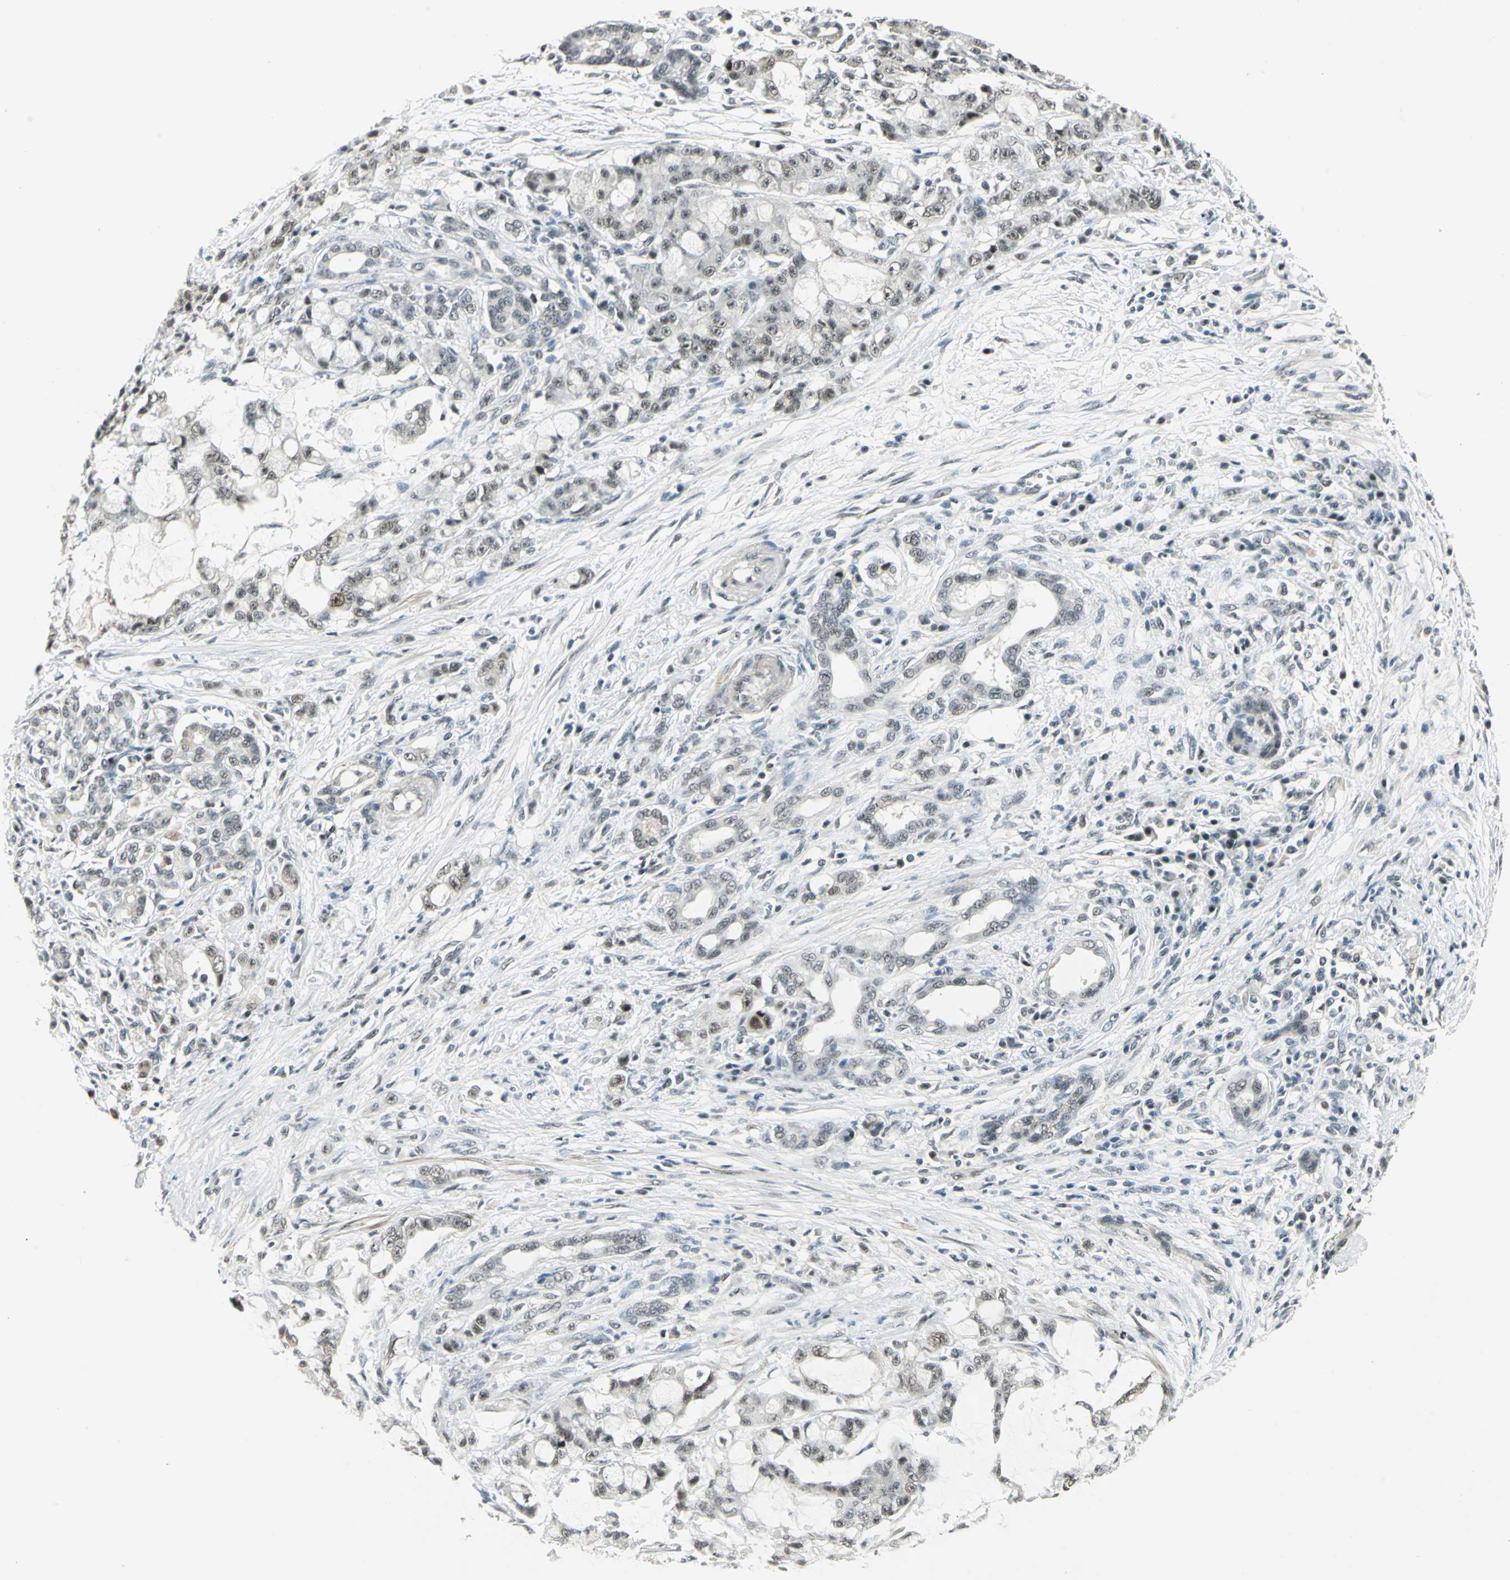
{"staining": {"intensity": "negative", "quantity": "none", "location": "none"}, "tissue": "pancreatic cancer", "cell_type": "Tumor cells", "image_type": "cancer", "snomed": [{"axis": "morphology", "description": "Adenocarcinoma, NOS"}, {"axis": "topography", "description": "Pancreas"}], "caption": "This is an immunohistochemistry histopathology image of human pancreatic cancer. There is no expression in tumor cells.", "gene": "MTA1", "patient": {"sex": "female", "age": 73}}